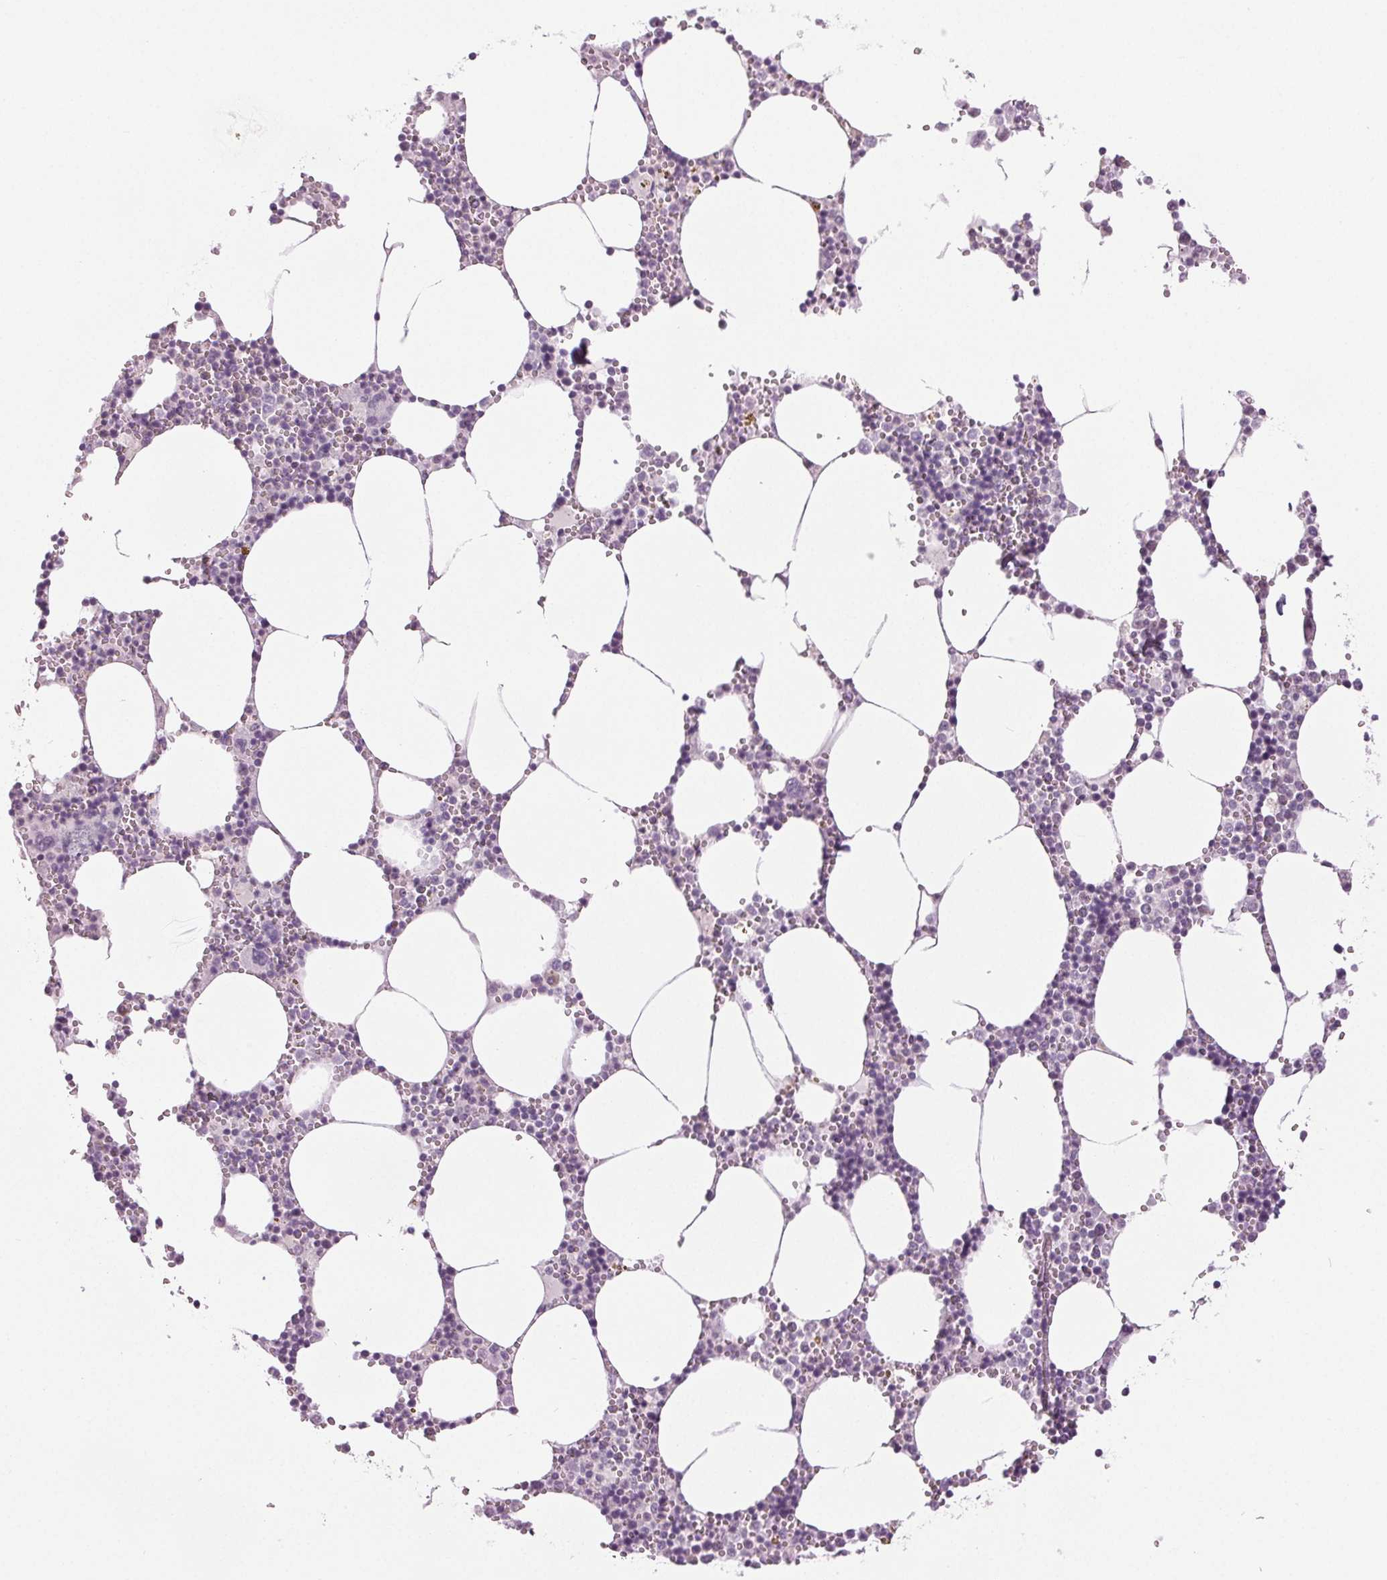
{"staining": {"intensity": "weak", "quantity": "<25%", "location": "nuclear"}, "tissue": "bone marrow", "cell_type": "Hematopoietic cells", "image_type": "normal", "snomed": [{"axis": "morphology", "description": "Normal tissue, NOS"}, {"axis": "topography", "description": "Bone marrow"}], "caption": "High power microscopy histopathology image of an immunohistochemistry image of benign bone marrow, revealing no significant expression in hematopoietic cells.", "gene": "DNAJC6", "patient": {"sex": "male", "age": 54}}